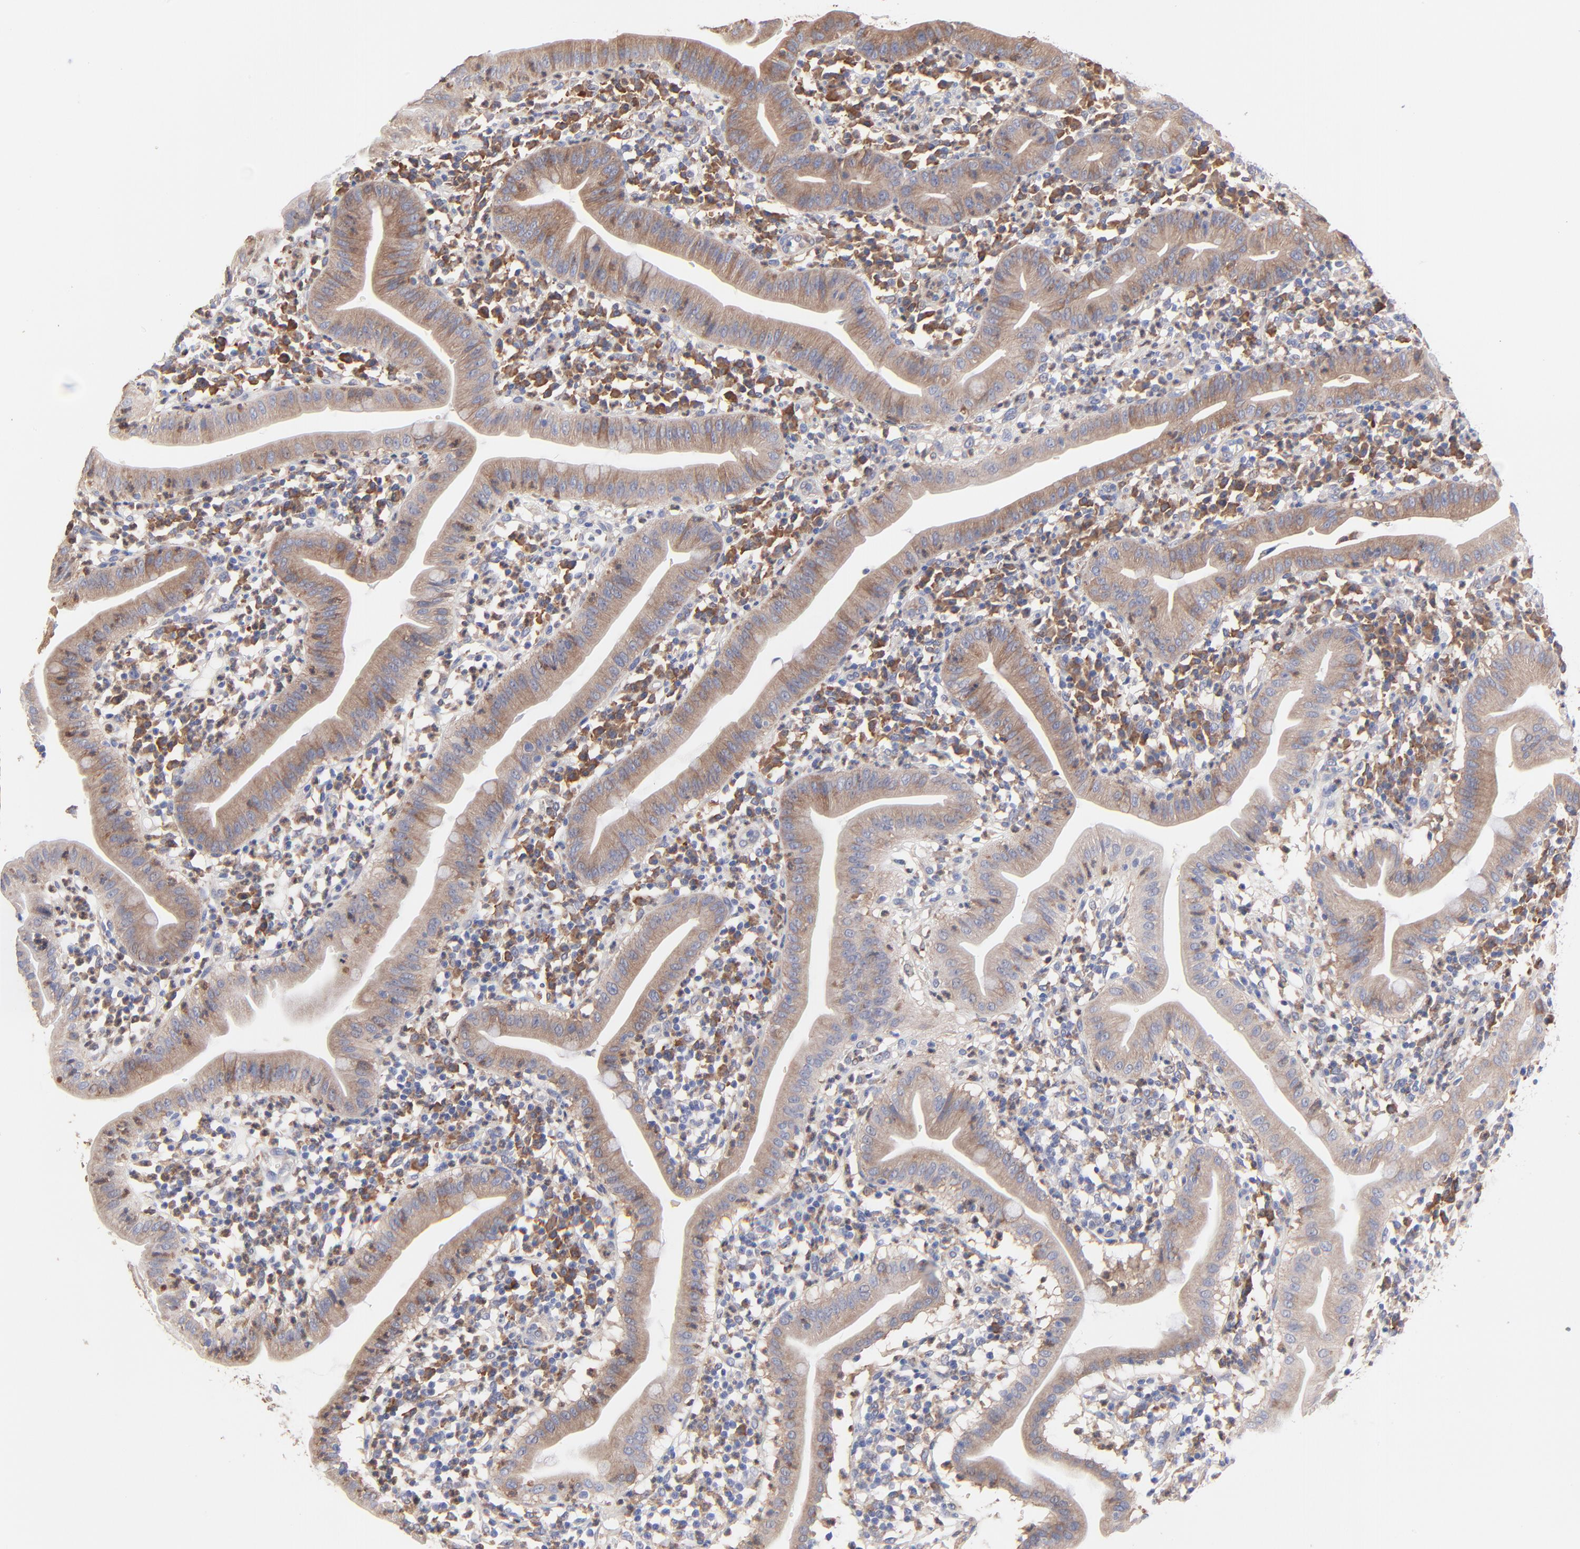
{"staining": {"intensity": "moderate", "quantity": ">75%", "location": "cytoplasmic/membranous"}, "tissue": "duodenum", "cell_type": "Glandular cells", "image_type": "normal", "snomed": [{"axis": "morphology", "description": "Normal tissue, NOS"}, {"axis": "topography", "description": "Duodenum"}], "caption": "Duodenum stained with immunohistochemistry reveals moderate cytoplasmic/membranous staining in approximately >75% of glandular cells.", "gene": "PPFIBP2", "patient": {"sex": "male", "age": 50}}